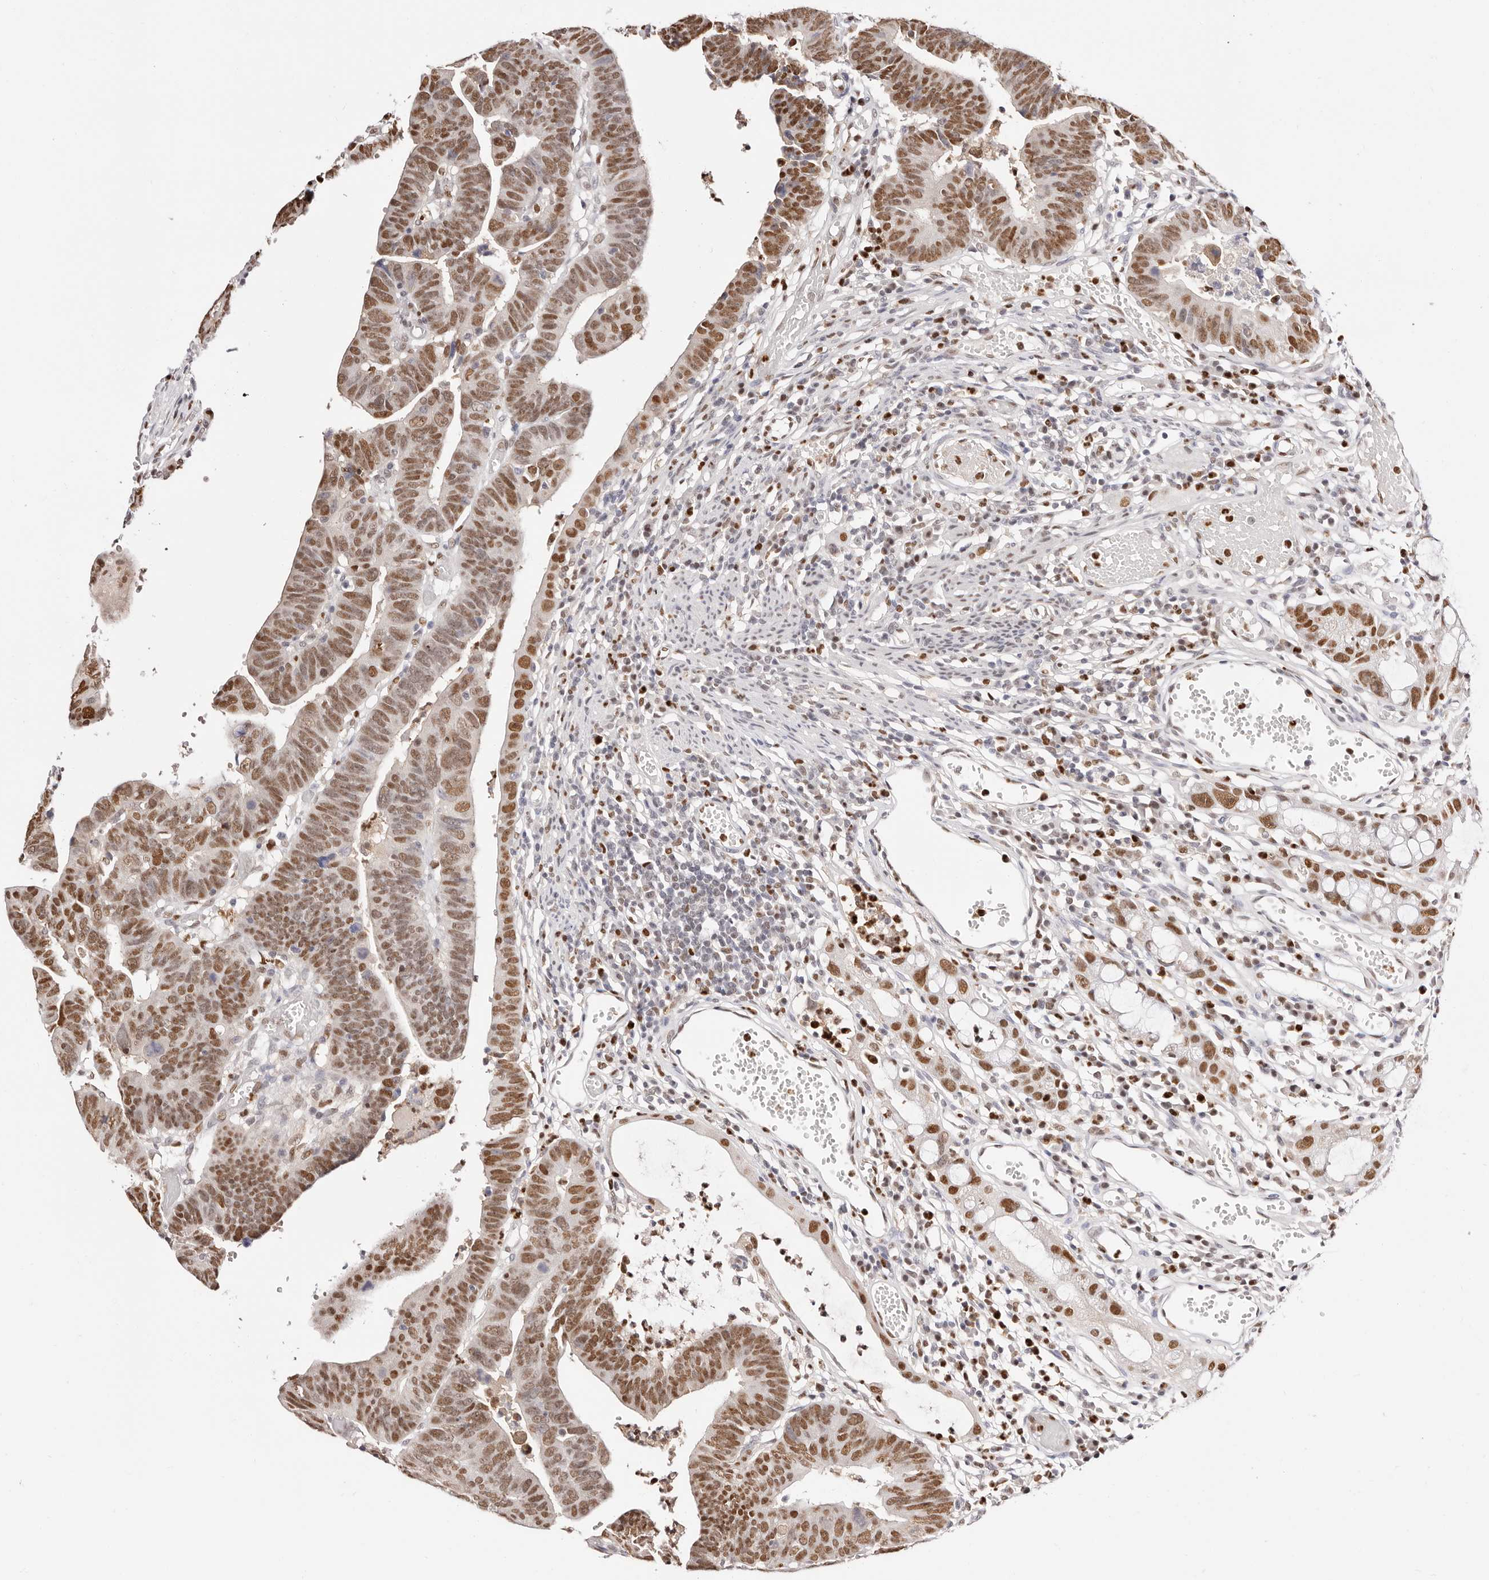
{"staining": {"intensity": "moderate", "quantity": ">75%", "location": "nuclear"}, "tissue": "colorectal cancer", "cell_type": "Tumor cells", "image_type": "cancer", "snomed": [{"axis": "morphology", "description": "Adenocarcinoma, NOS"}, {"axis": "topography", "description": "Rectum"}], "caption": "Tumor cells exhibit medium levels of moderate nuclear staining in about >75% of cells in colorectal adenocarcinoma. (DAB (3,3'-diaminobenzidine) IHC, brown staining for protein, blue staining for nuclei).", "gene": "TKT", "patient": {"sex": "female", "age": 65}}